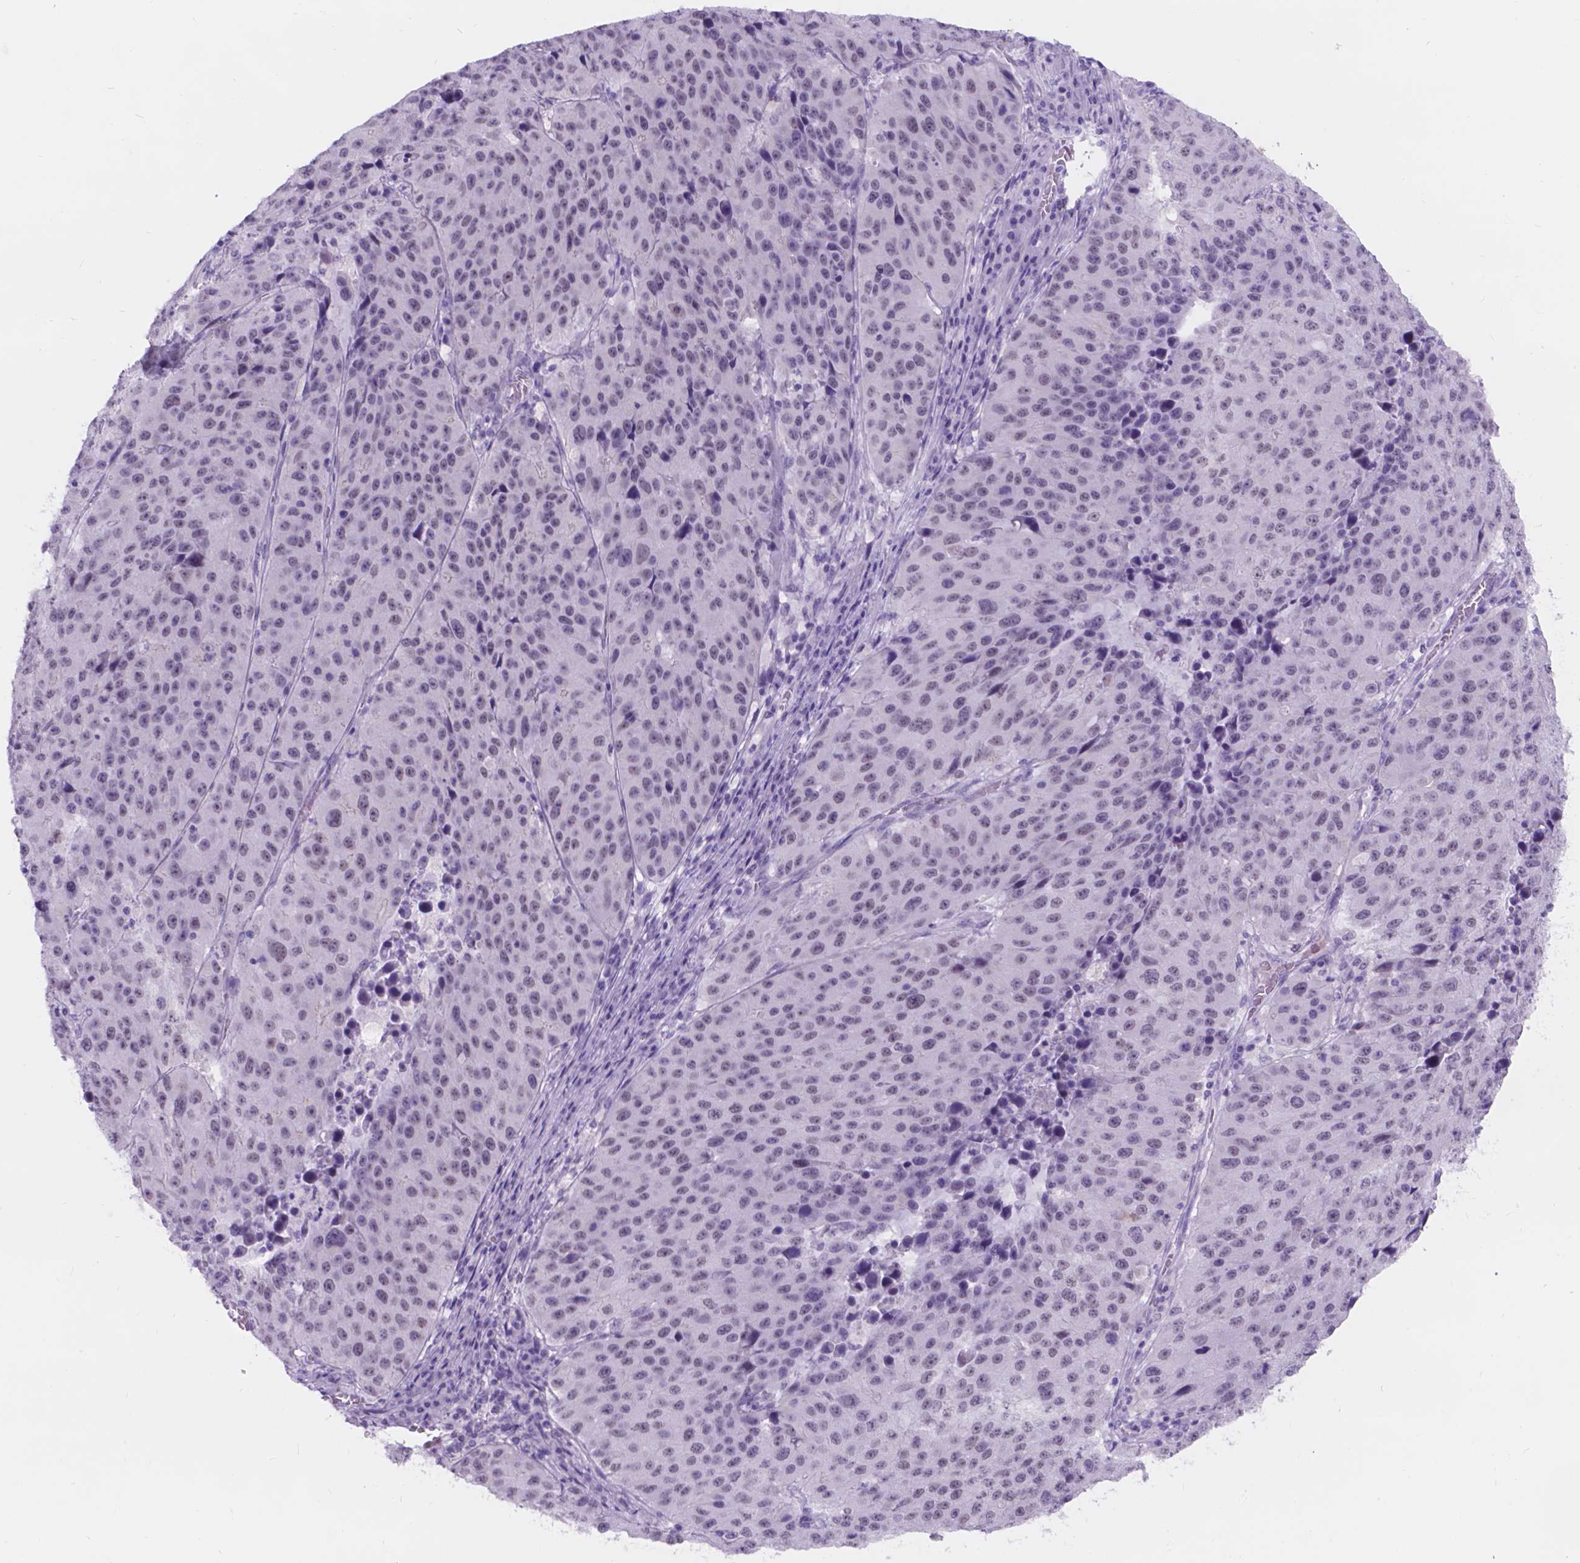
{"staining": {"intensity": "negative", "quantity": "none", "location": "none"}, "tissue": "stomach cancer", "cell_type": "Tumor cells", "image_type": "cancer", "snomed": [{"axis": "morphology", "description": "Adenocarcinoma, NOS"}, {"axis": "topography", "description": "Stomach"}], "caption": "IHC histopathology image of neoplastic tissue: human adenocarcinoma (stomach) stained with DAB shows no significant protein staining in tumor cells. Brightfield microscopy of IHC stained with DAB (brown) and hematoxylin (blue), captured at high magnification.", "gene": "DCC", "patient": {"sex": "male", "age": 71}}